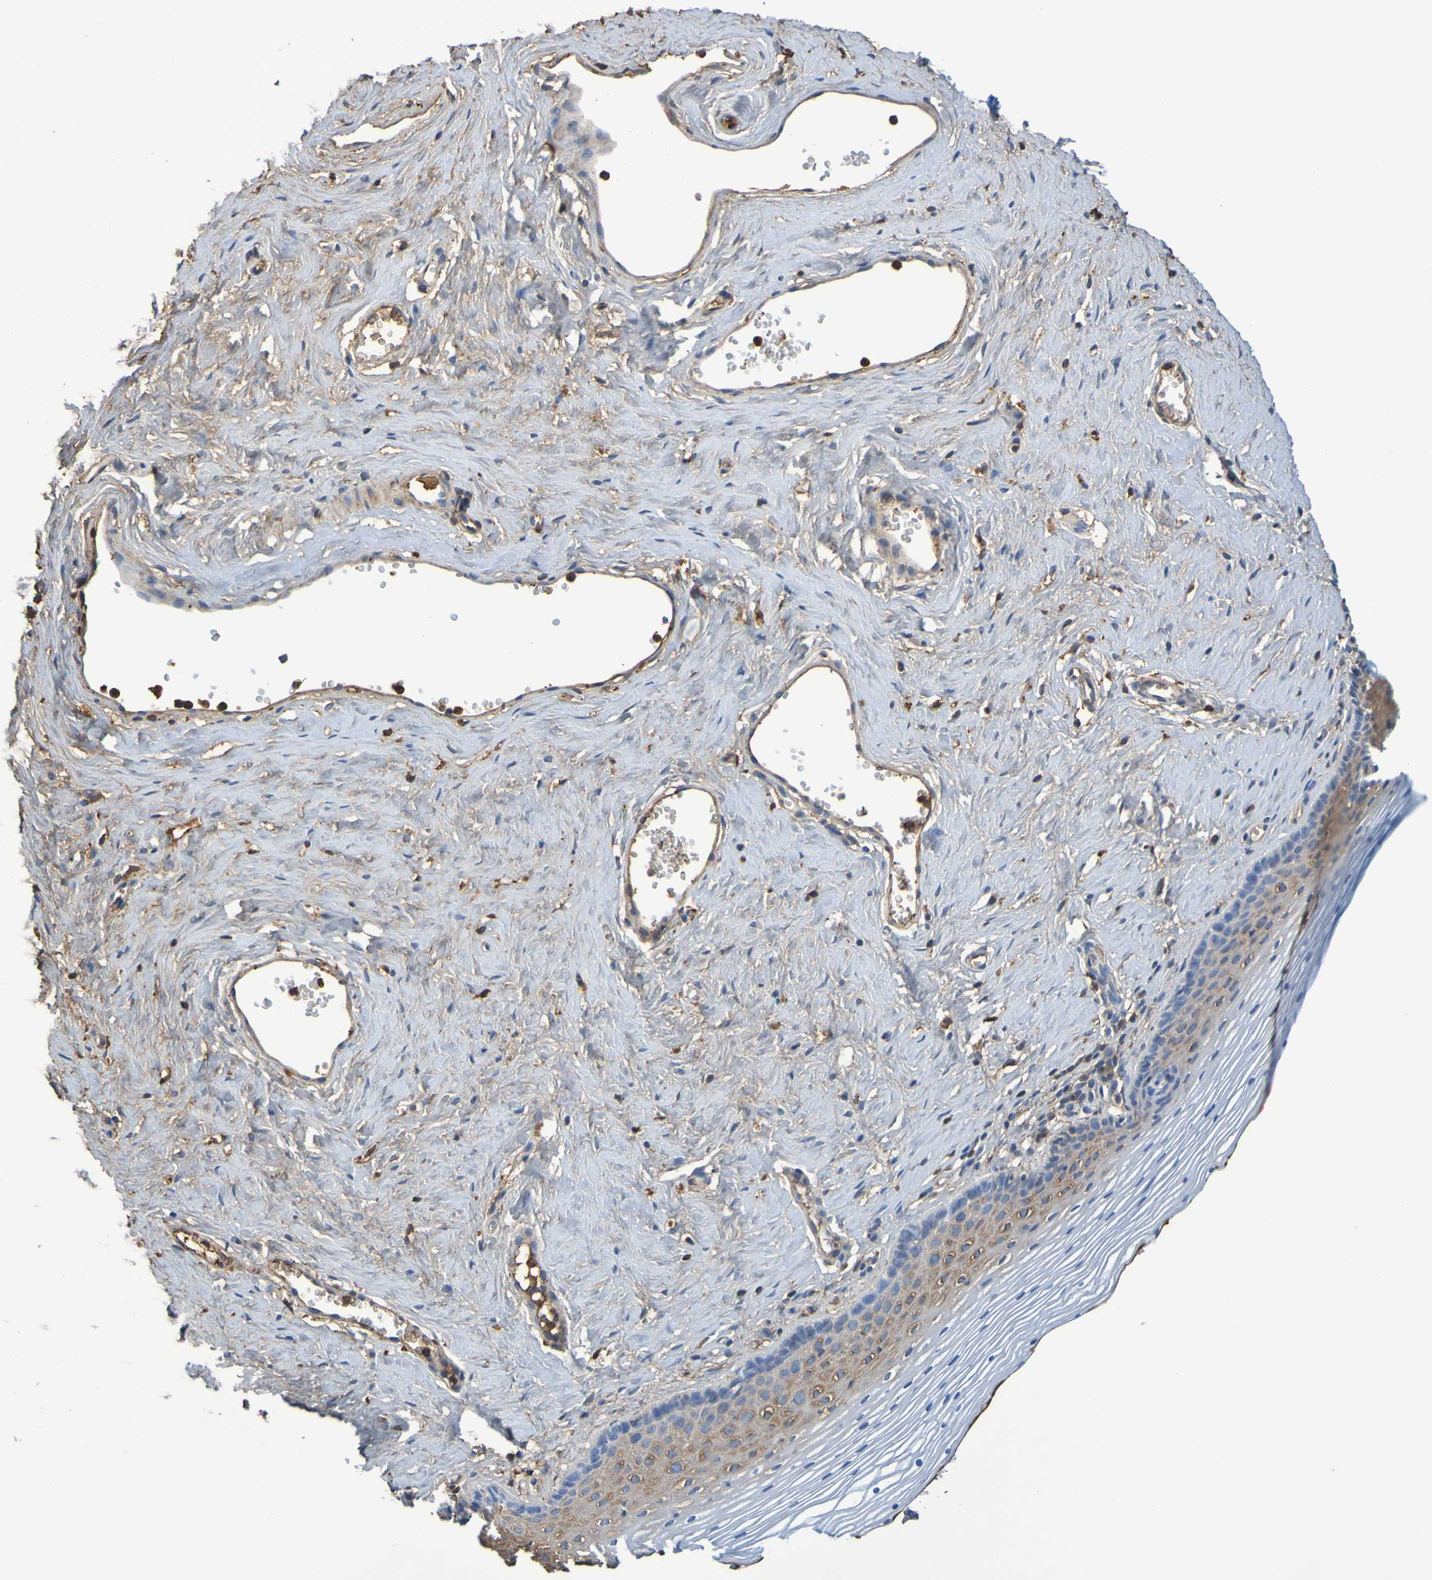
{"staining": {"intensity": "moderate", "quantity": "25%-75%", "location": "cytoplasmic/membranous"}, "tissue": "vagina", "cell_type": "Squamous epithelial cells", "image_type": "normal", "snomed": [{"axis": "morphology", "description": "Normal tissue, NOS"}, {"axis": "topography", "description": "Vagina"}], "caption": "Immunohistochemical staining of unremarkable human vagina displays 25%-75% levels of moderate cytoplasmic/membranous protein staining in approximately 25%-75% of squamous epithelial cells.", "gene": "GAB3", "patient": {"sex": "female", "age": 32}}